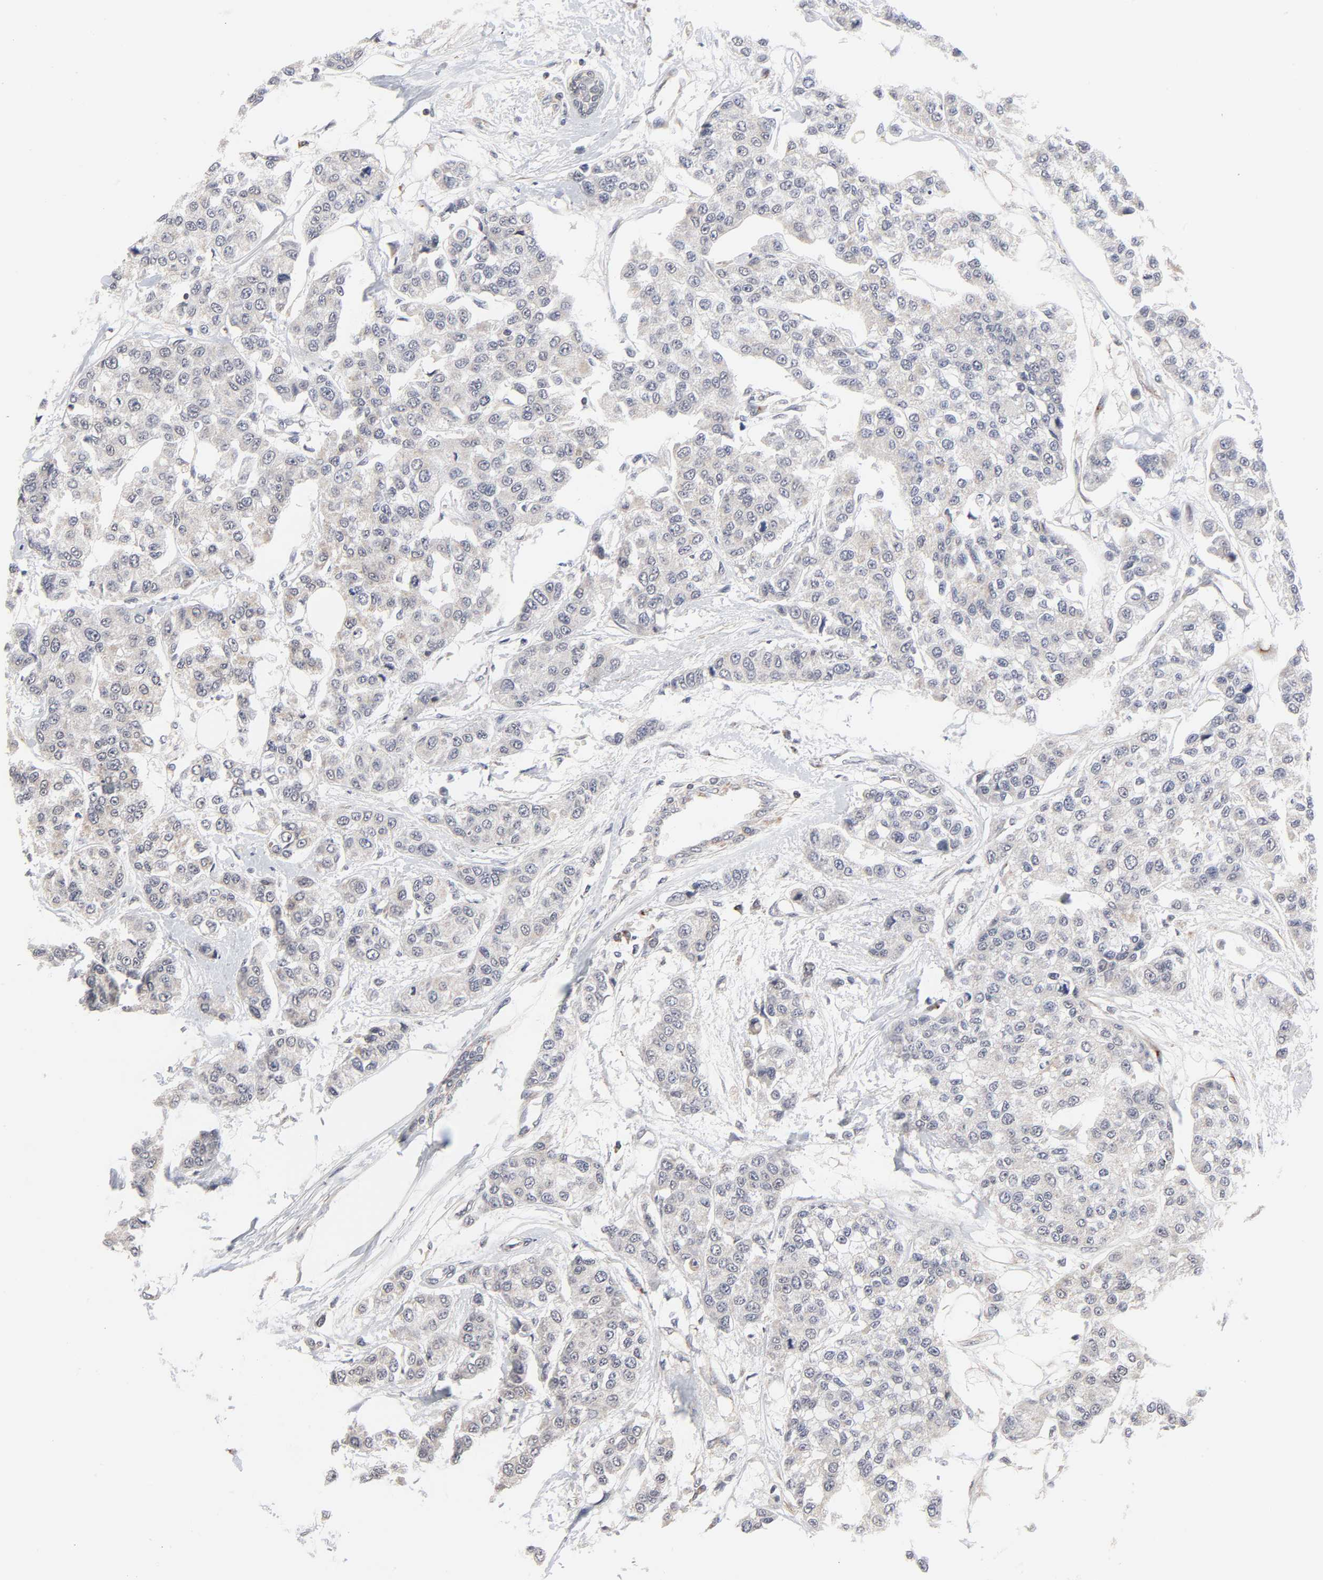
{"staining": {"intensity": "weak", "quantity": "<25%", "location": "cytoplasmic/membranous"}, "tissue": "breast cancer", "cell_type": "Tumor cells", "image_type": "cancer", "snomed": [{"axis": "morphology", "description": "Duct carcinoma"}, {"axis": "topography", "description": "Breast"}], "caption": "This image is of breast intraductal carcinoma stained with immunohistochemistry to label a protein in brown with the nuclei are counter-stained blue. There is no staining in tumor cells.", "gene": "AUH", "patient": {"sex": "female", "age": 51}}